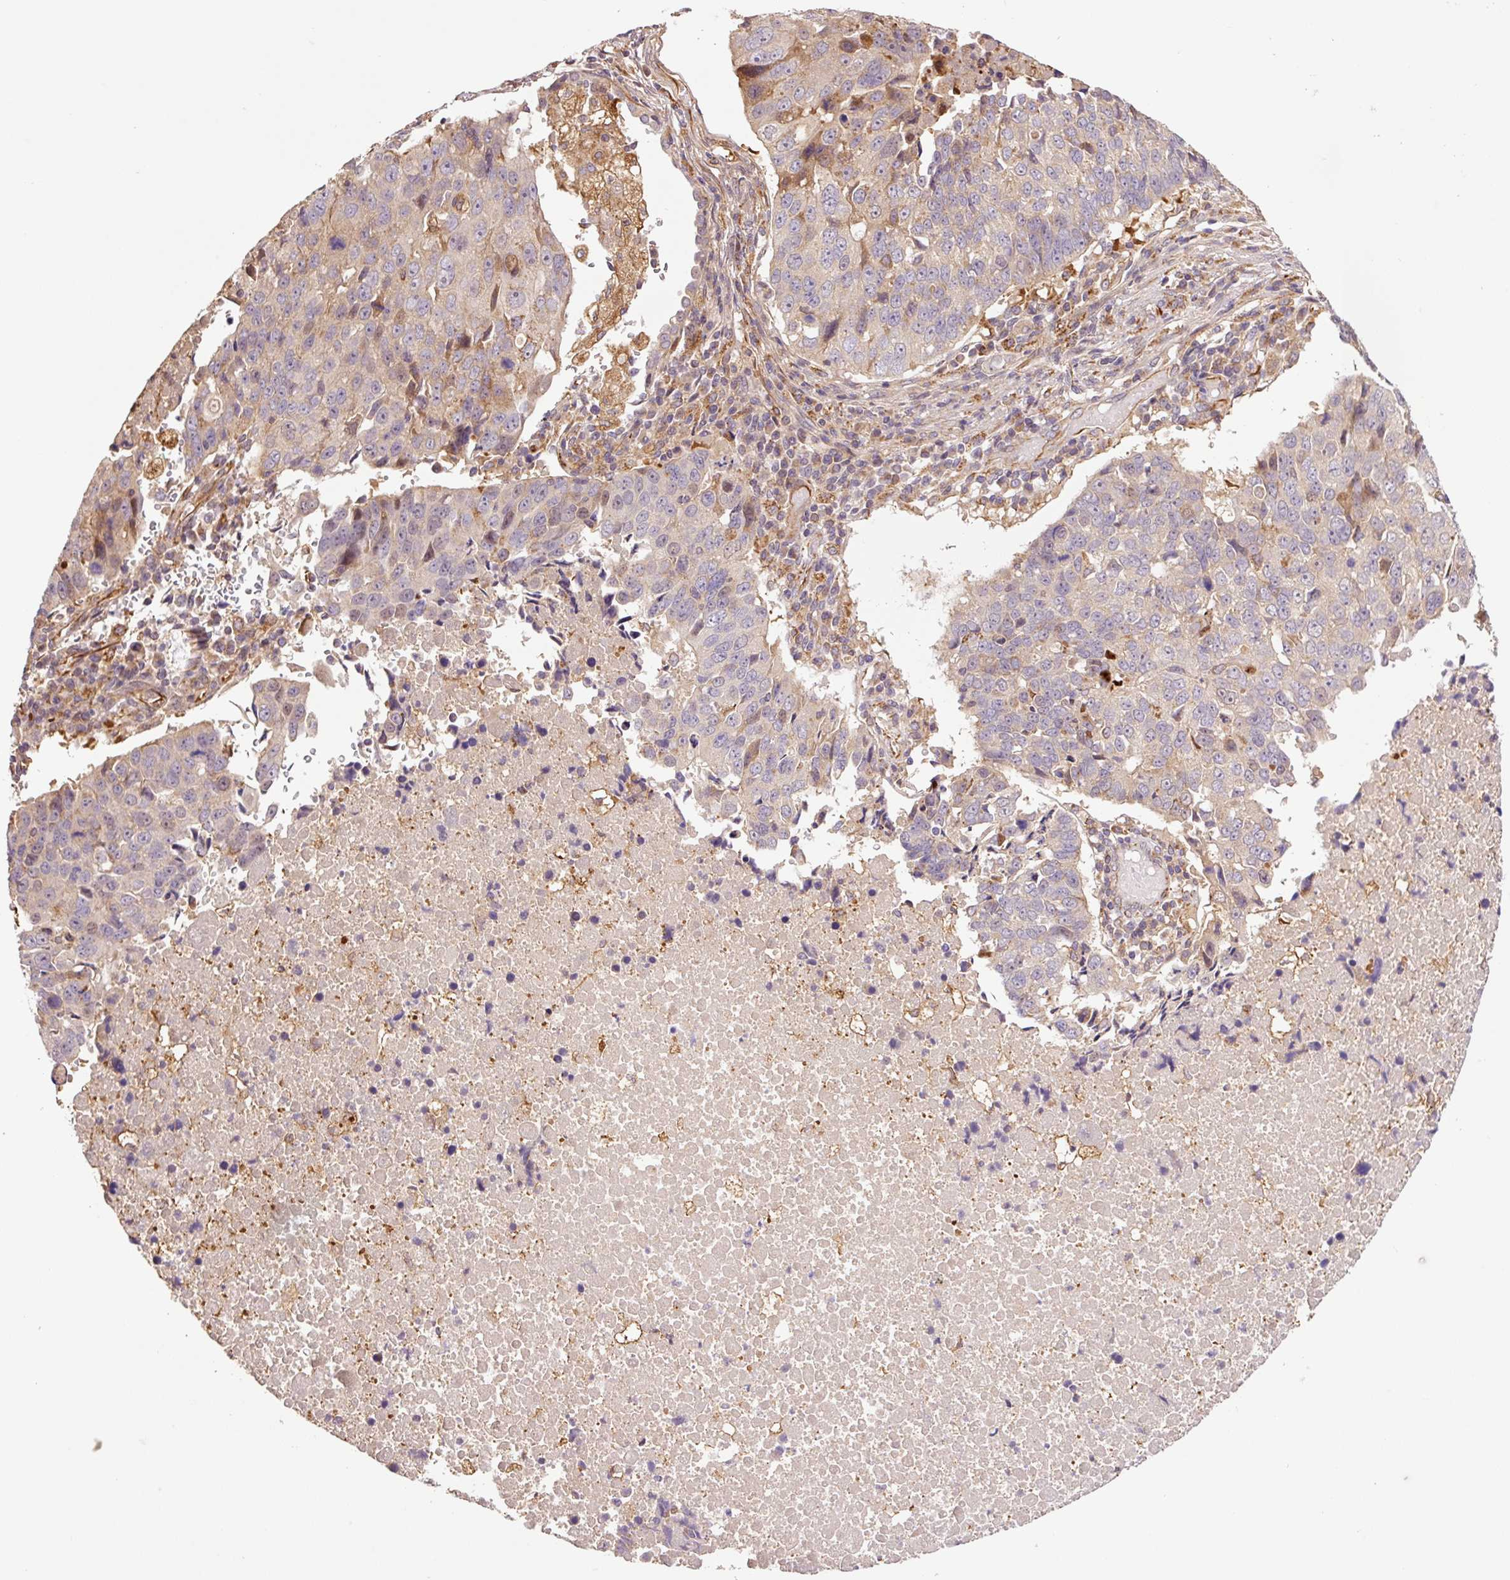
{"staining": {"intensity": "moderate", "quantity": "<25%", "location": "cytoplasmic/membranous"}, "tissue": "lung cancer", "cell_type": "Tumor cells", "image_type": "cancer", "snomed": [{"axis": "morphology", "description": "Squamous cell carcinoma, NOS"}, {"axis": "topography", "description": "Lung"}], "caption": "Protein staining shows moderate cytoplasmic/membranous positivity in approximately <25% of tumor cells in squamous cell carcinoma (lung).", "gene": "PCK2", "patient": {"sex": "female", "age": 66}}